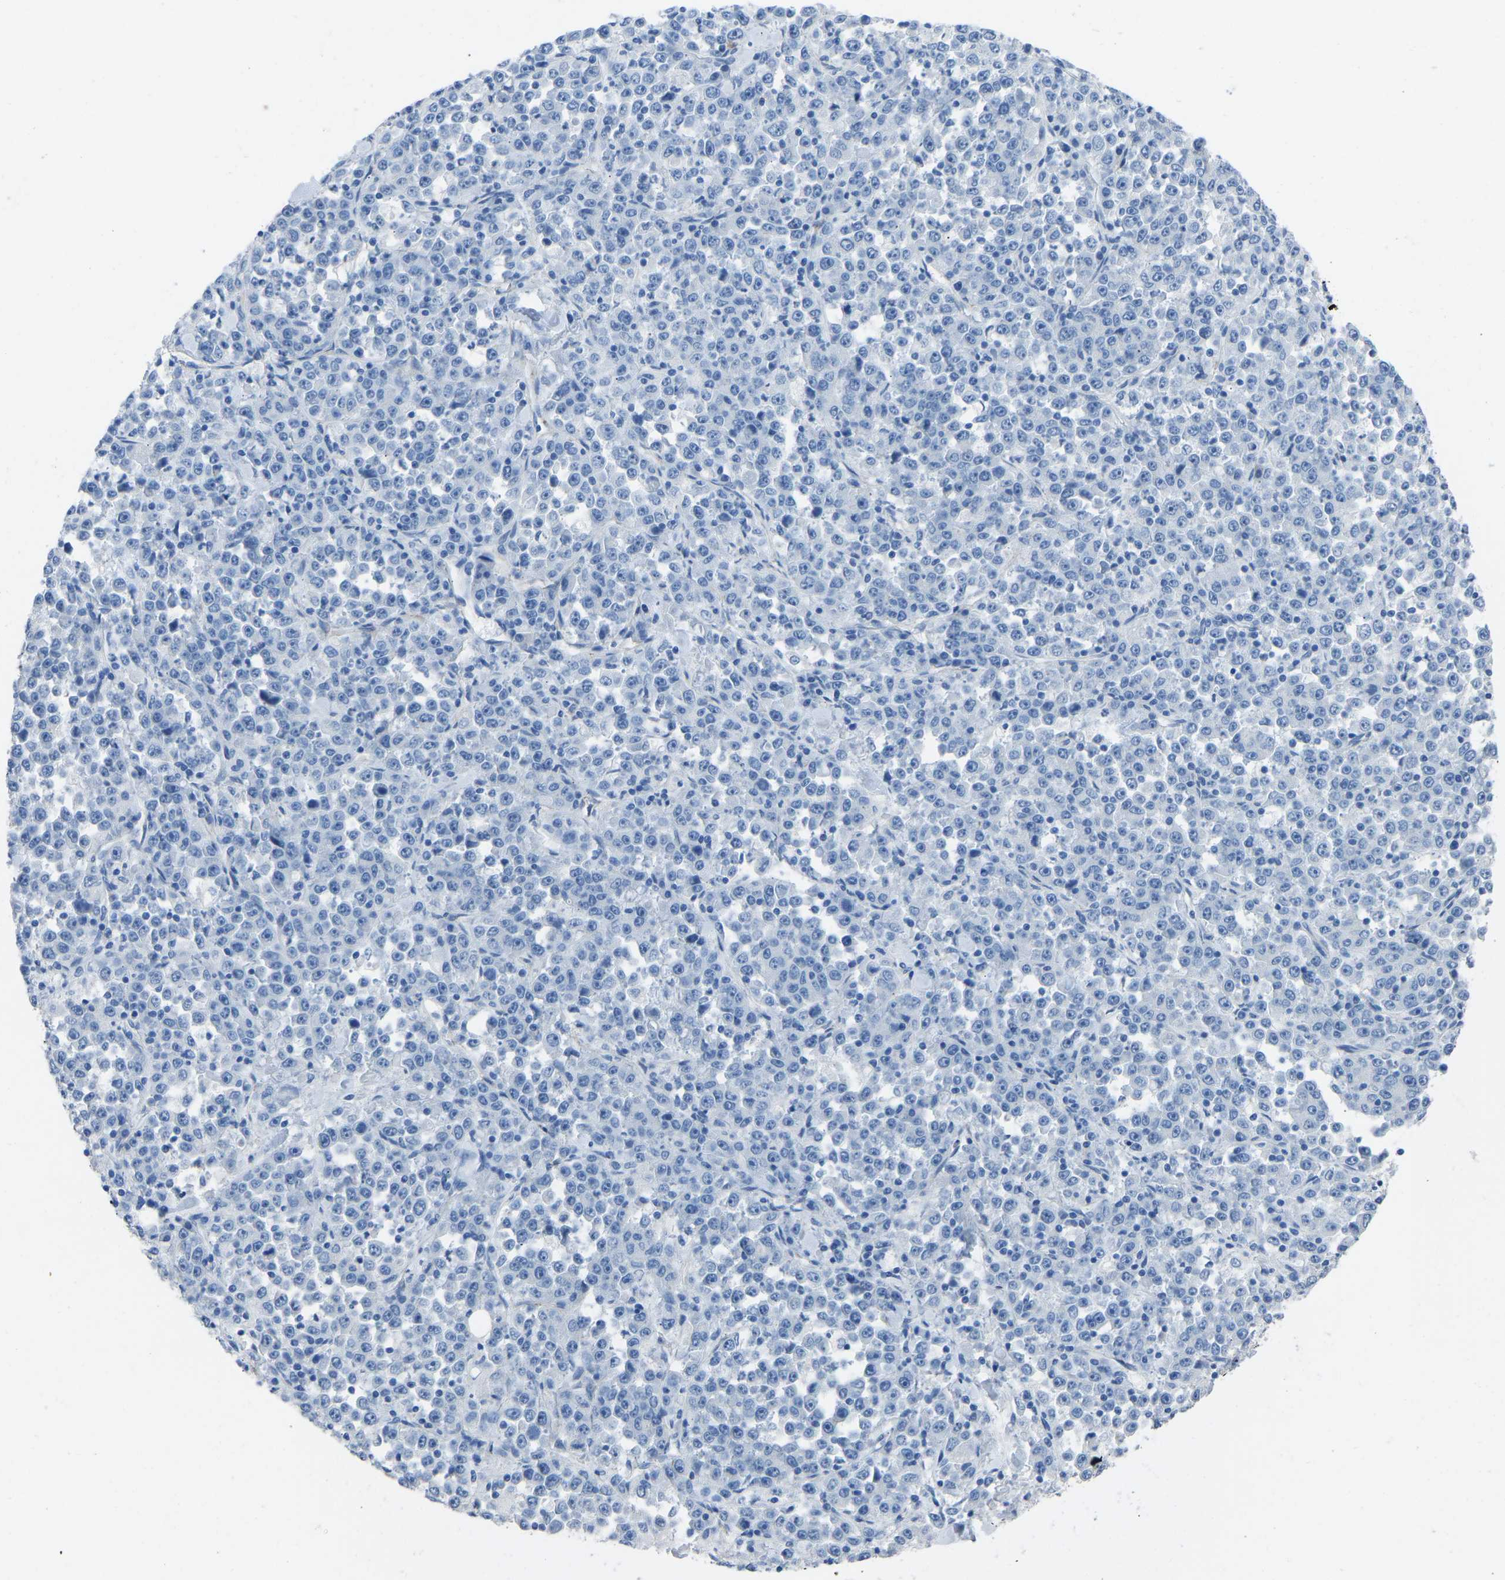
{"staining": {"intensity": "negative", "quantity": "none", "location": "none"}, "tissue": "stomach cancer", "cell_type": "Tumor cells", "image_type": "cancer", "snomed": [{"axis": "morphology", "description": "Normal tissue, NOS"}, {"axis": "morphology", "description": "Adenocarcinoma, NOS"}, {"axis": "topography", "description": "Stomach, upper"}, {"axis": "topography", "description": "Stomach"}], "caption": "Immunohistochemistry (IHC) micrograph of stomach cancer stained for a protein (brown), which shows no expression in tumor cells.", "gene": "MYH10", "patient": {"sex": "male", "age": 59}}